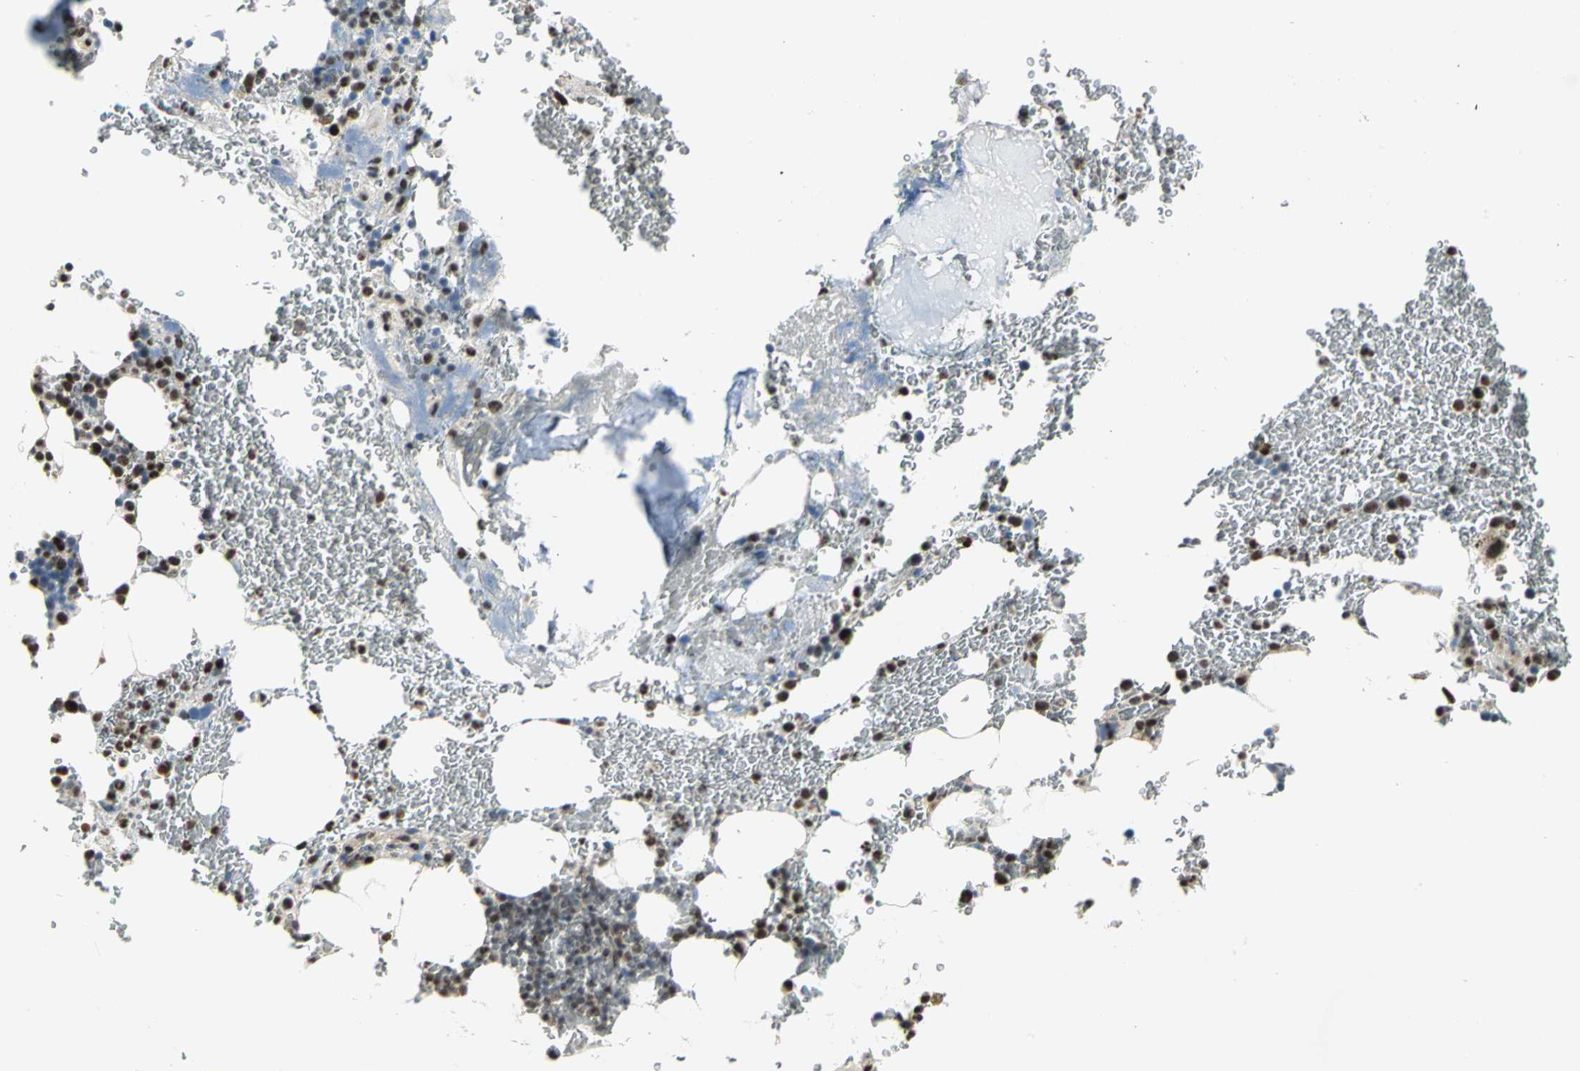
{"staining": {"intensity": "strong", "quantity": ">75%", "location": "nuclear"}, "tissue": "bone marrow", "cell_type": "Hematopoietic cells", "image_type": "normal", "snomed": [{"axis": "morphology", "description": "Normal tissue, NOS"}, {"axis": "topography", "description": "Bone marrow"}], "caption": "The histopathology image shows immunohistochemical staining of normal bone marrow. There is strong nuclear expression is identified in approximately >75% of hematopoietic cells. (DAB IHC, brown staining for protein, blue staining for nuclei).", "gene": "CCDC88C", "patient": {"sex": "female", "age": 73}}